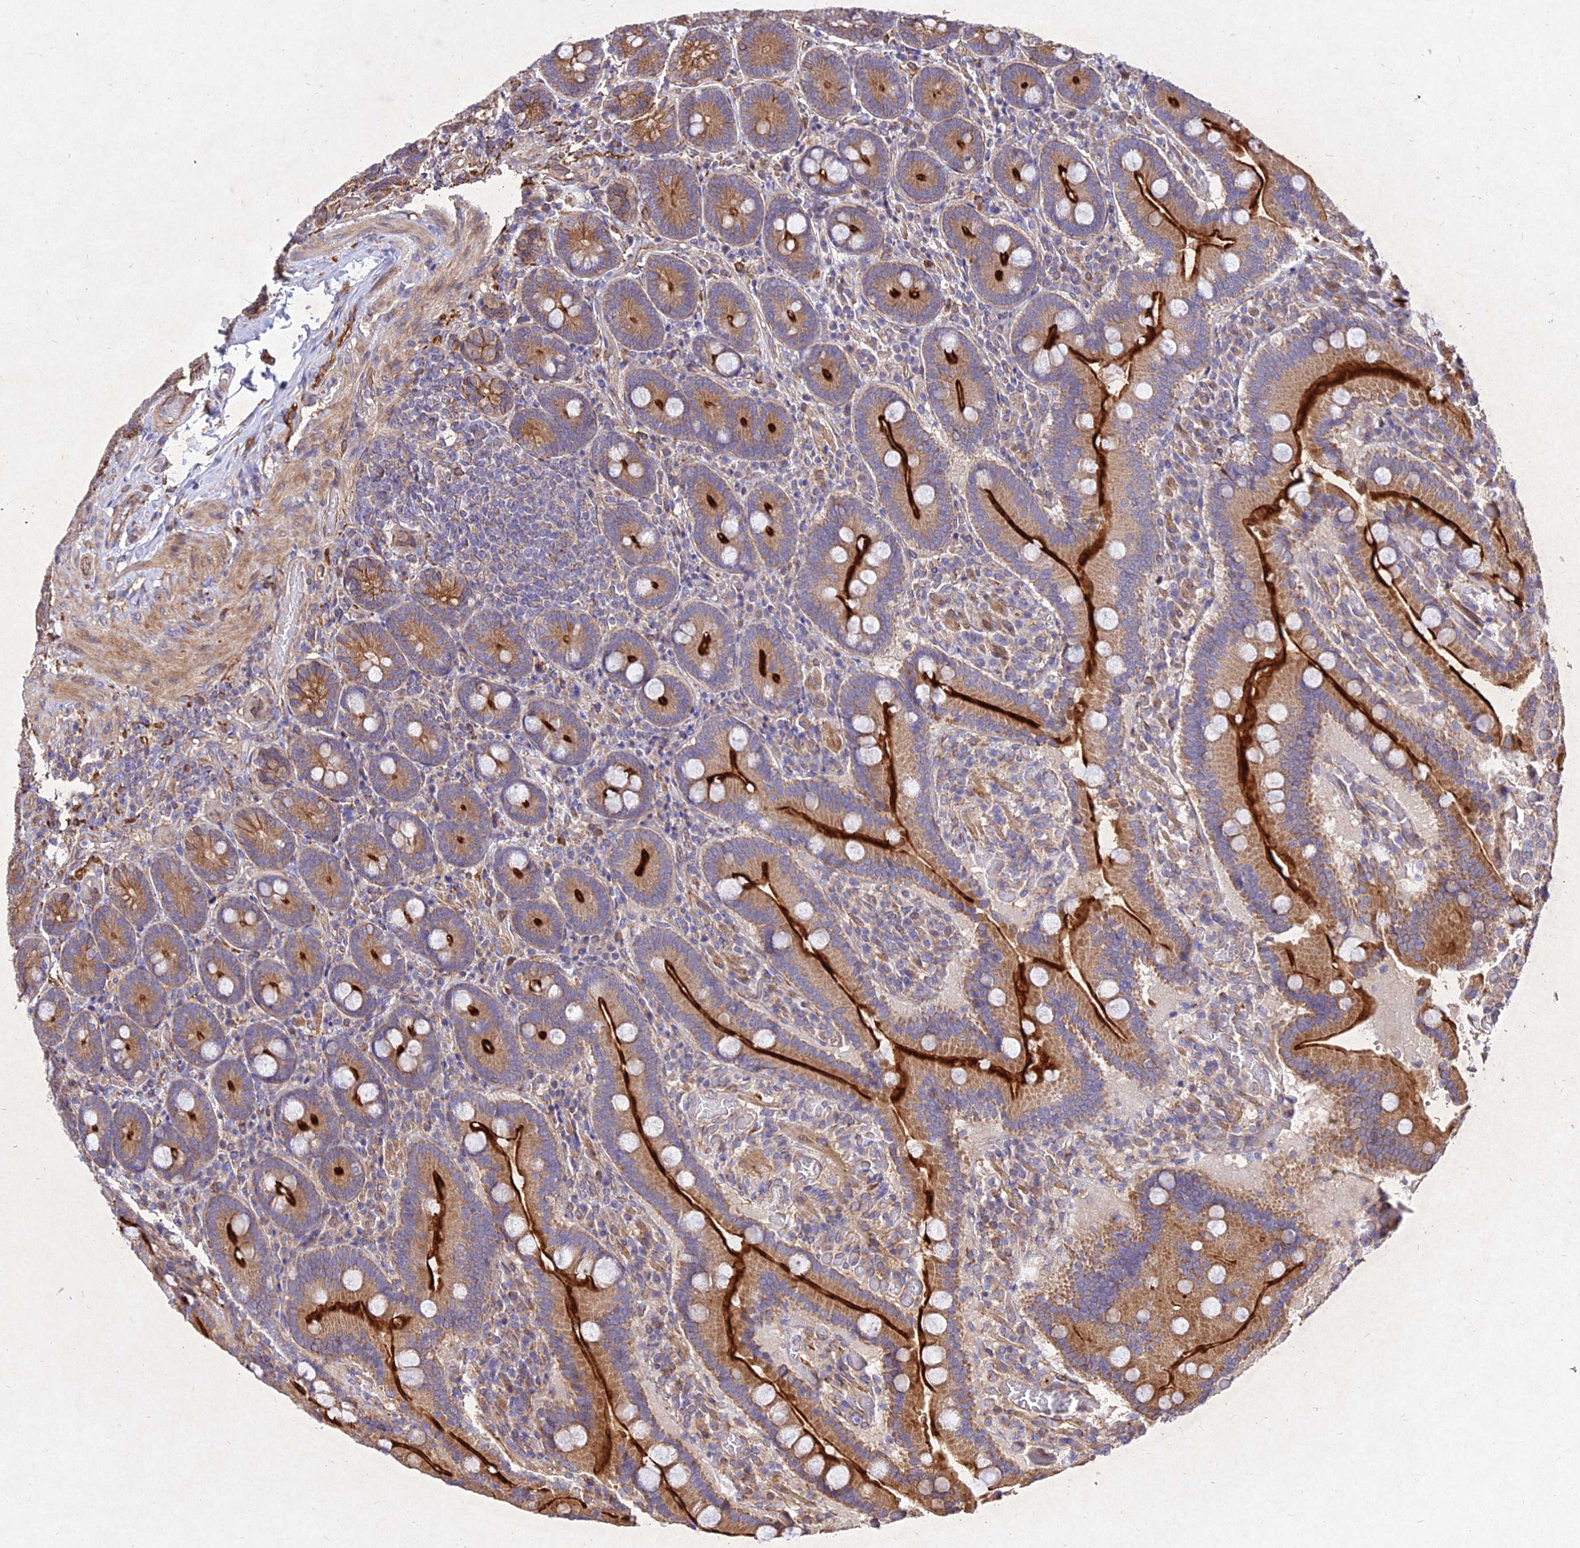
{"staining": {"intensity": "strong", "quantity": ">75%", "location": "cytoplasmic/membranous"}, "tissue": "duodenum", "cell_type": "Glandular cells", "image_type": "normal", "snomed": [{"axis": "morphology", "description": "Normal tissue, NOS"}, {"axis": "topography", "description": "Duodenum"}], "caption": "Duodenum stained for a protein (brown) exhibits strong cytoplasmic/membranous positive staining in approximately >75% of glandular cells.", "gene": "SKA1", "patient": {"sex": "female", "age": 62}}